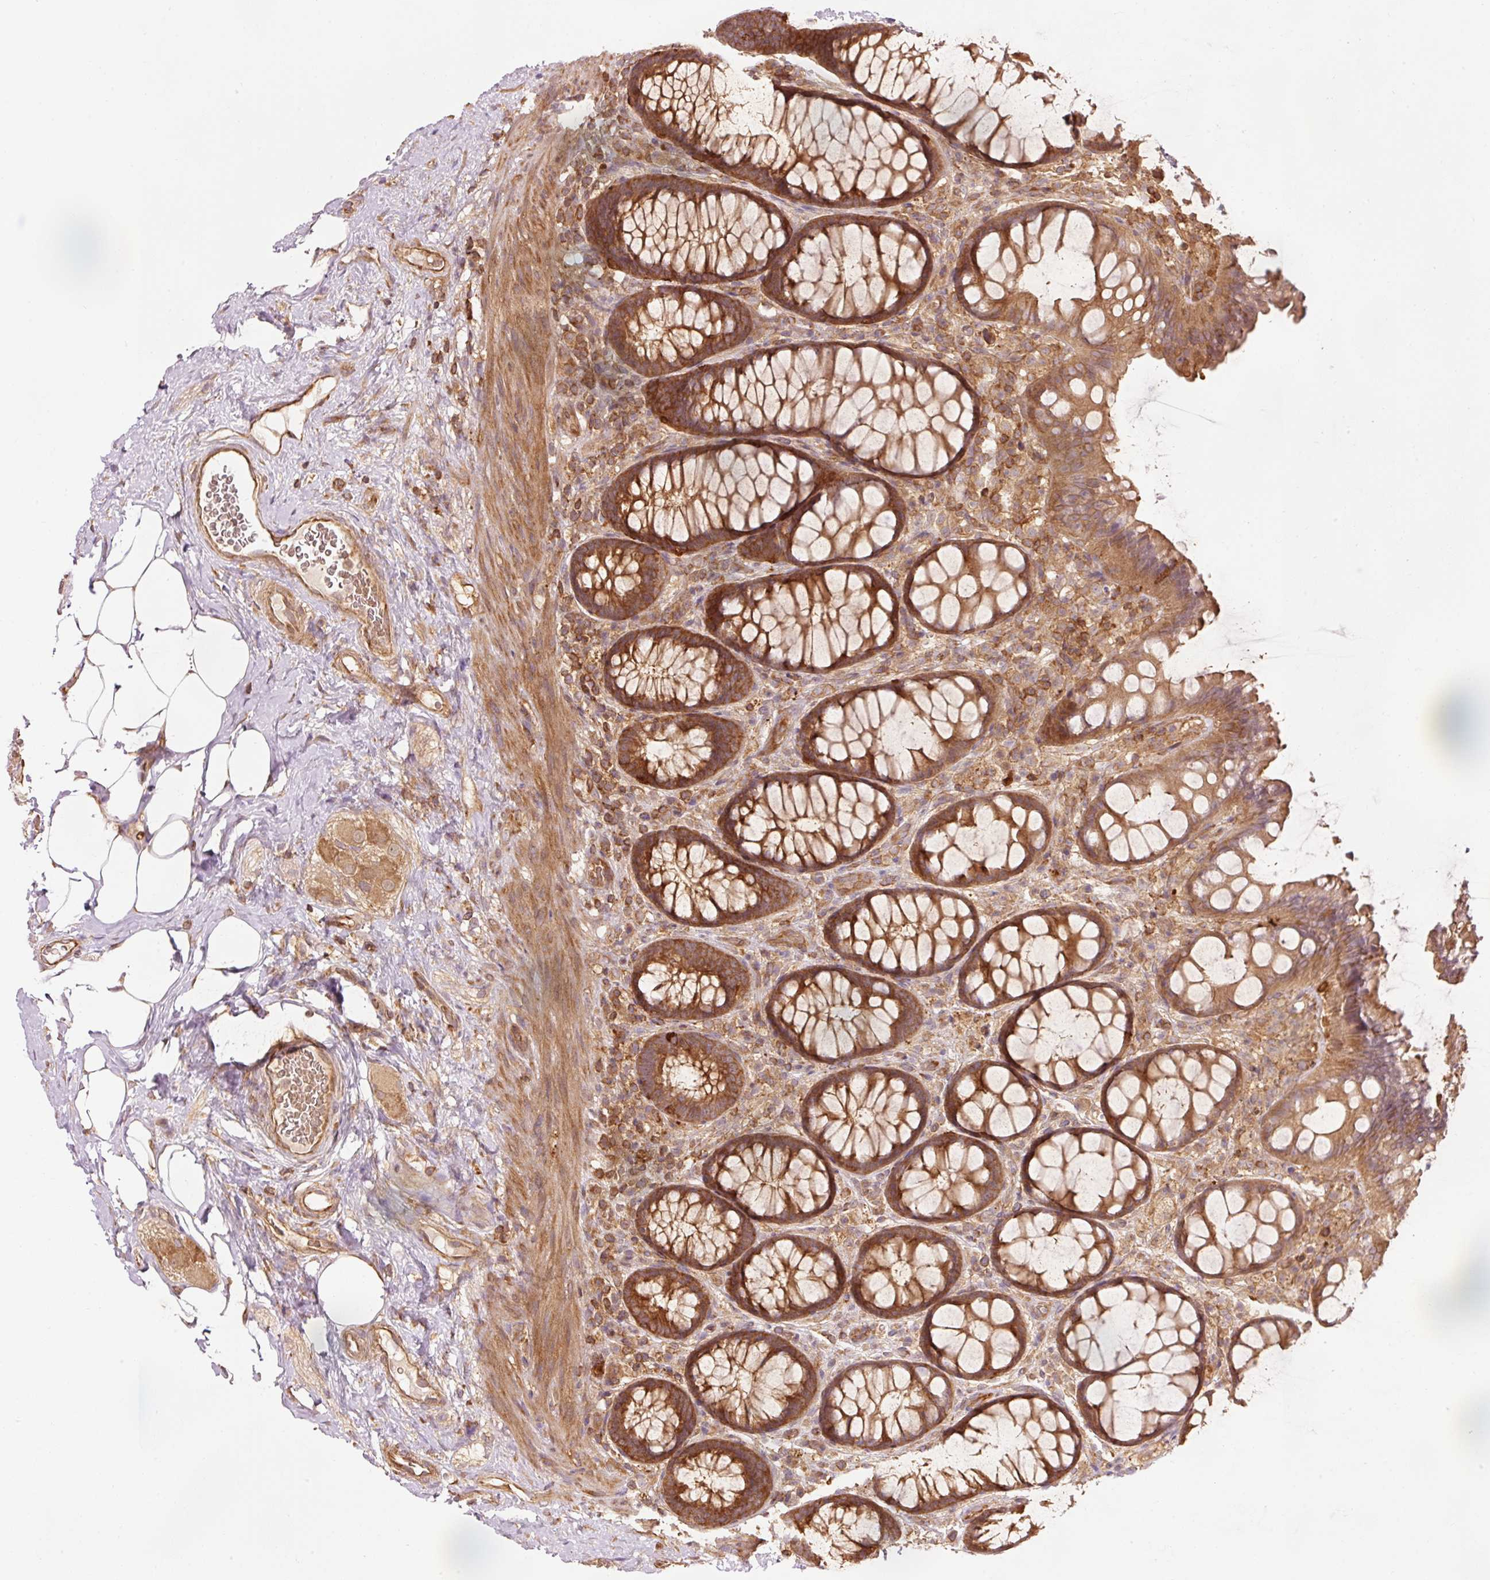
{"staining": {"intensity": "strong", "quantity": "25%-75%", "location": "cytoplasmic/membranous"}, "tissue": "rectum", "cell_type": "Glandular cells", "image_type": "normal", "snomed": [{"axis": "morphology", "description": "Normal tissue, NOS"}, {"axis": "topography", "description": "Rectum"}], "caption": "IHC micrograph of normal rectum: rectum stained using immunohistochemistry (IHC) exhibits high levels of strong protein expression localized specifically in the cytoplasmic/membranous of glandular cells, appearing as a cytoplasmic/membranous brown color.", "gene": "PDAP1", "patient": {"sex": "female", "age": 67}}